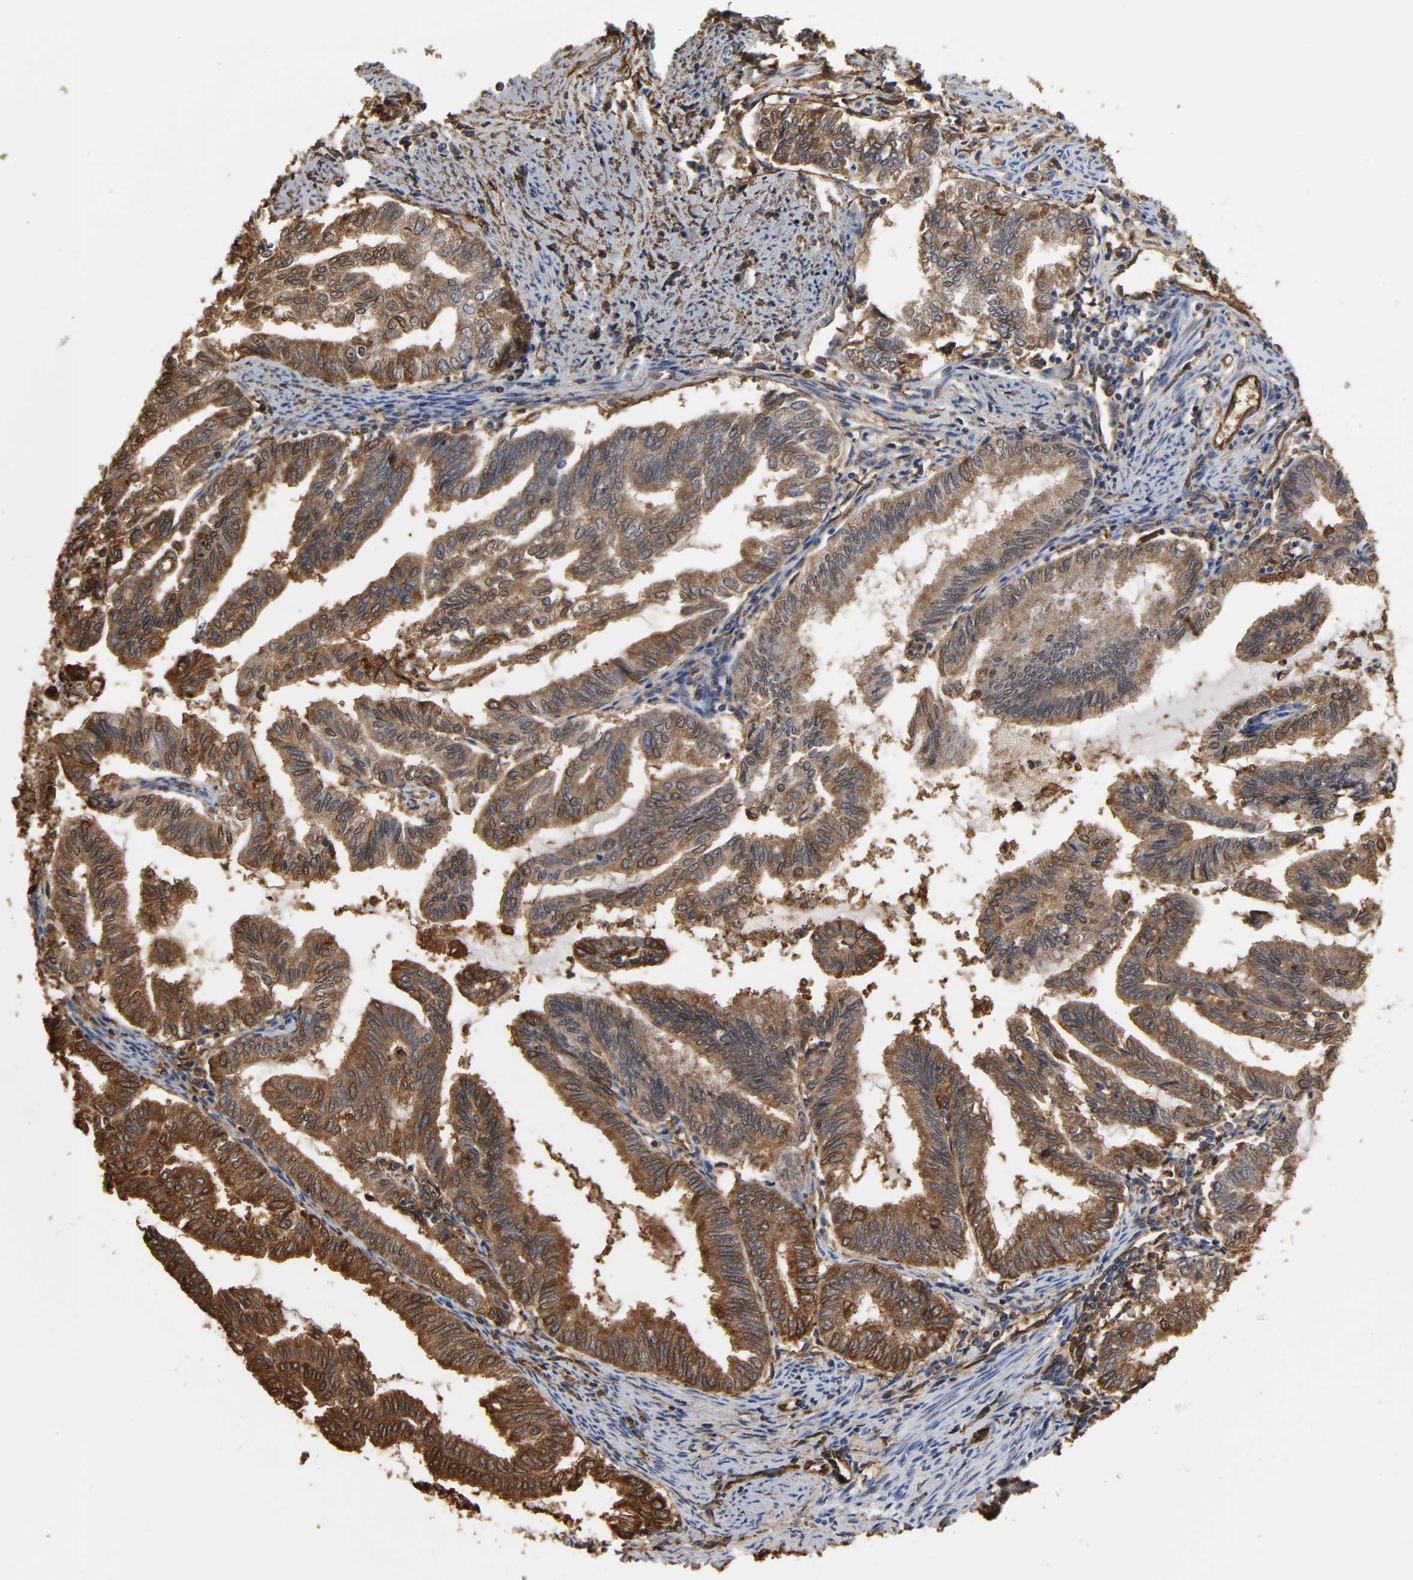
{"staining": {"intensity": "strong", "quantity": ">75%", "location": "cytoplasmic/membranous,nuclear"}, "tissue": "endometrial cancer", "cell_type": "Tumor cells", "image_type": "cancer", "snomed": [{"axis": "morphology", "description": "Adenocarcinoma, NOS"}, {"axis": "topography", "description": "Endometrium"}], "caption": "Brown immunohistochemical staining in human adenocarcinoma (endometrial) exhibits strong cytoplasmic/membranous and nuclear expression in approximately >75% of tumor cells.", "gene": "ANXA2", "patient": {"sex": "female", "age": 79}}